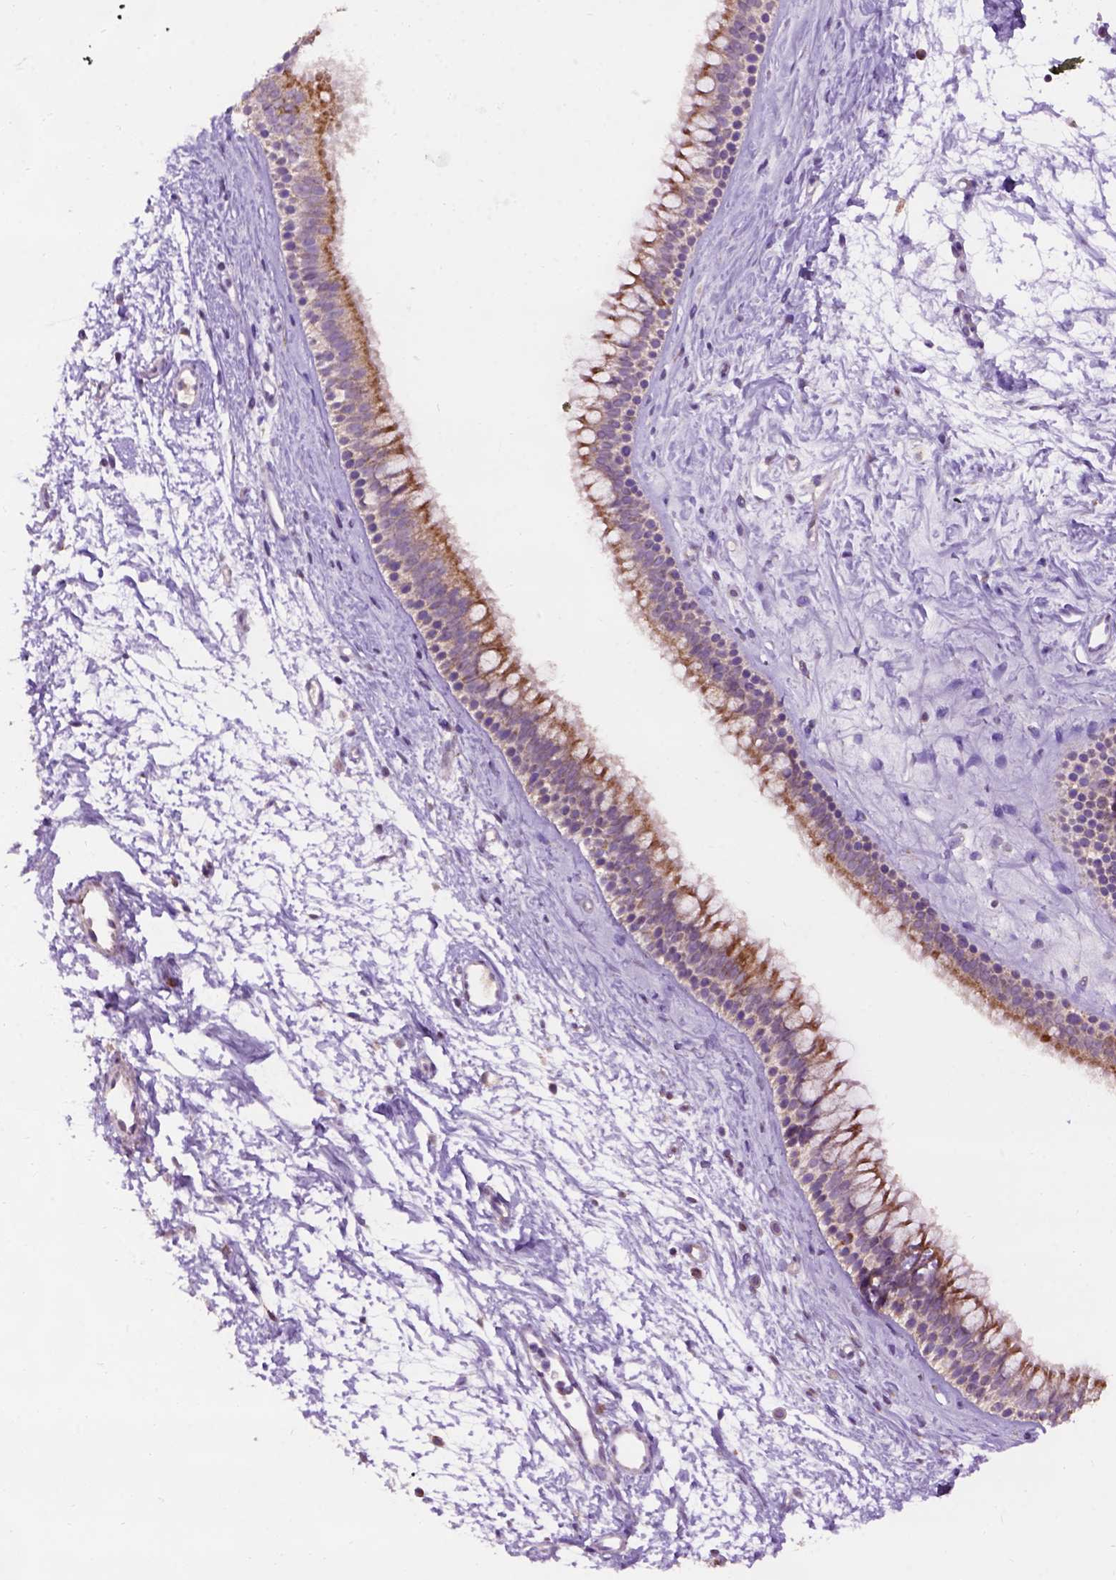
{"staining": {"intensity": "moderate", "quantity": "25%-75%", "location": "cytoplasmic/membranous"}, "tissue": "nasopharynx", "cell_type": "Respiratory epithelial cells", "image_type": "normal", "snomed": [{"axis": "morphology", "description": "Normal tissue, NOS"}, {"axis": "topography", "description": "Nasopharynx"}], "caption": "This image exhibits immunohistochemistry (IHC) staining of normal nasopharynx, with medium moderate cytoplasmic/membranous positivity in approximately 25%-75% of respiratory epithelial cells.", "gene": "L2HGDH", "patient": {"sex": "male", "age": 58}}